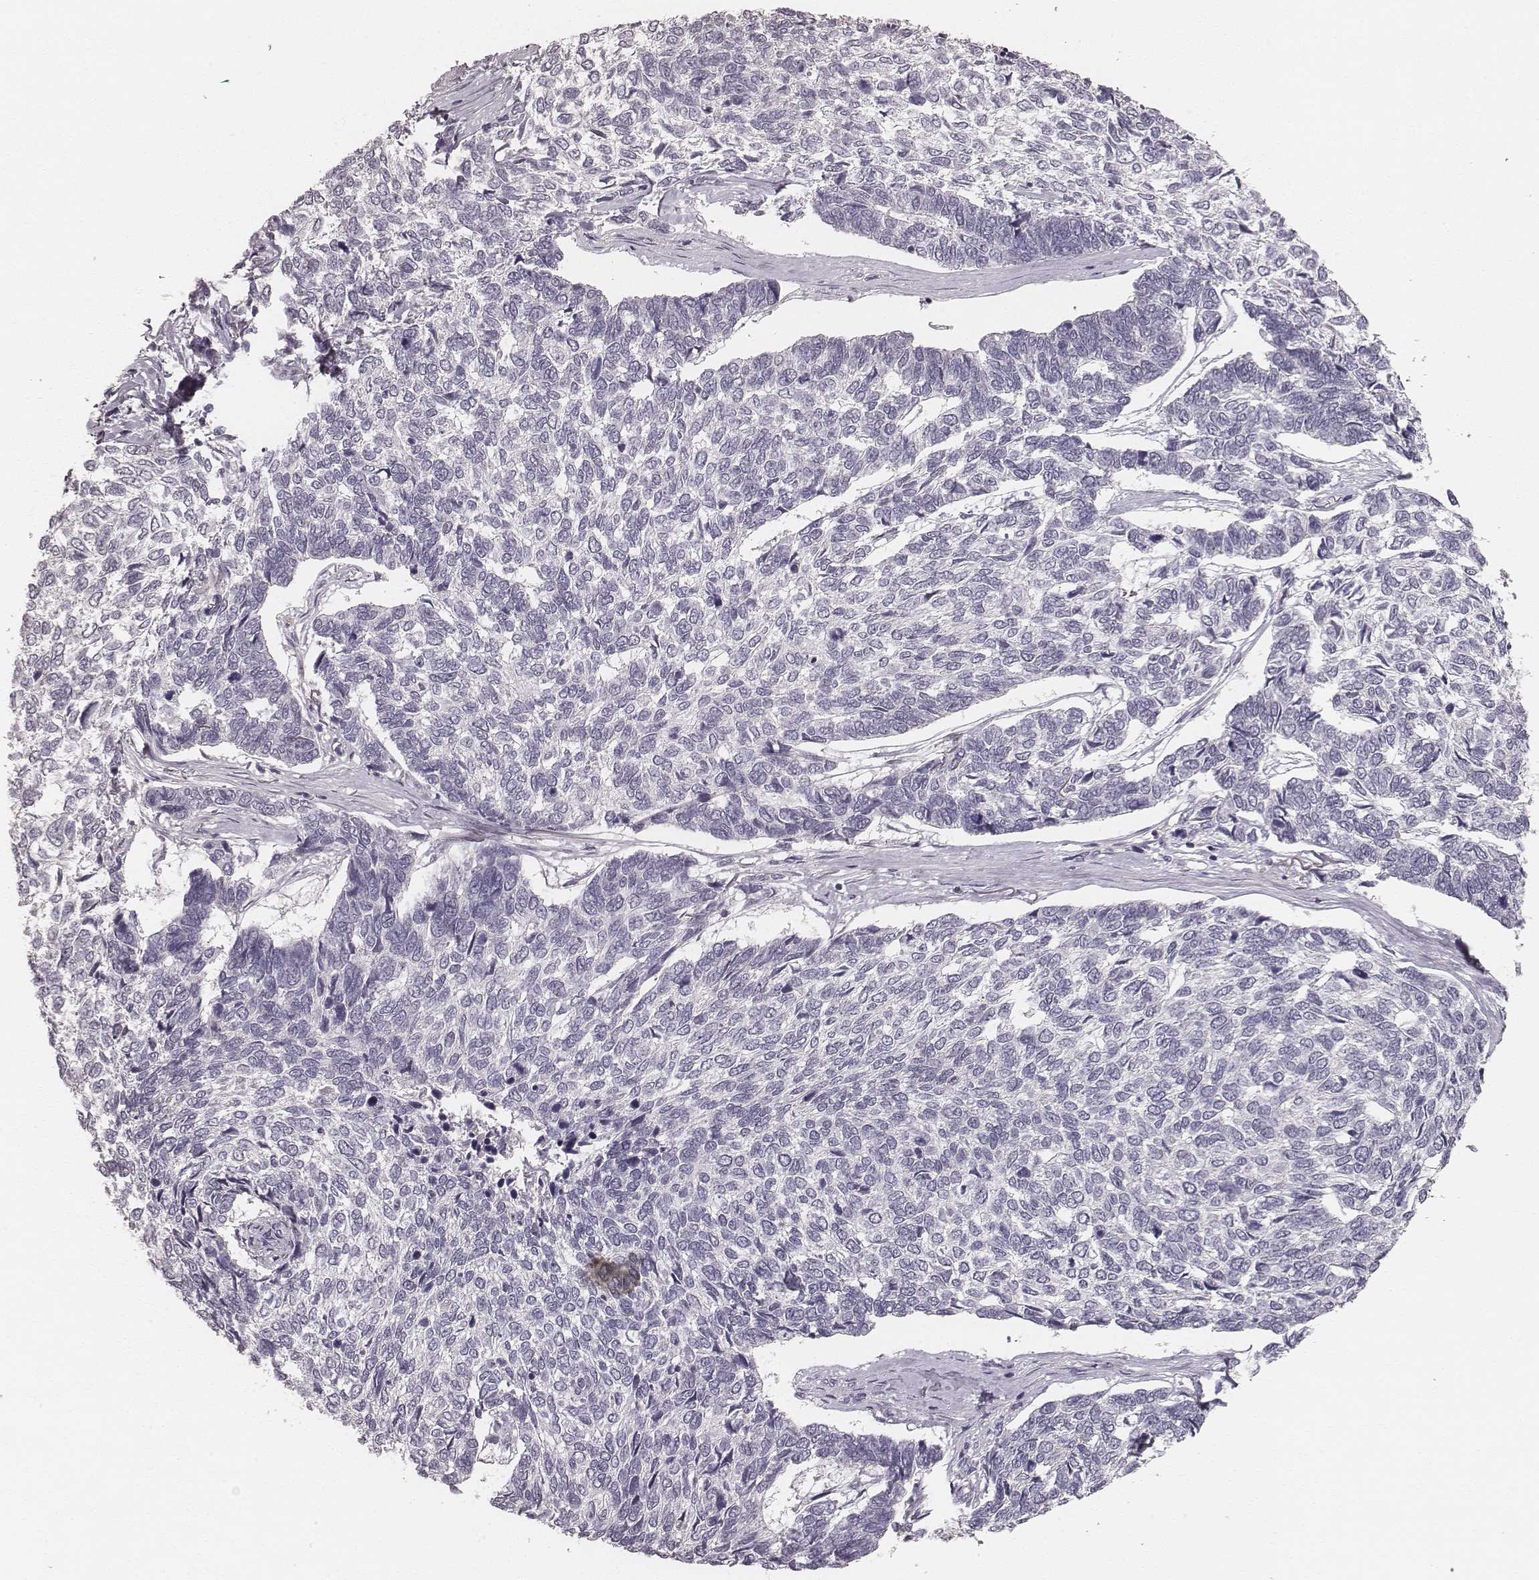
{"staining": {"intensity": "negative", "quantity": "none", "location": "none"}, "tissue": "skin cancer", "cell_type": "Tumor cells", "image_type": "cancer", "snomed": [{"axis": "morphology", "description": "Basal cell carcinoma"}, {"axis": "topography", "description": "Skin"}], "caption": "The micrograph shows no staining of tumor cells in skin cancer.", "gene": "LY6K", "patient": {"sex": "female", "age": 65}}